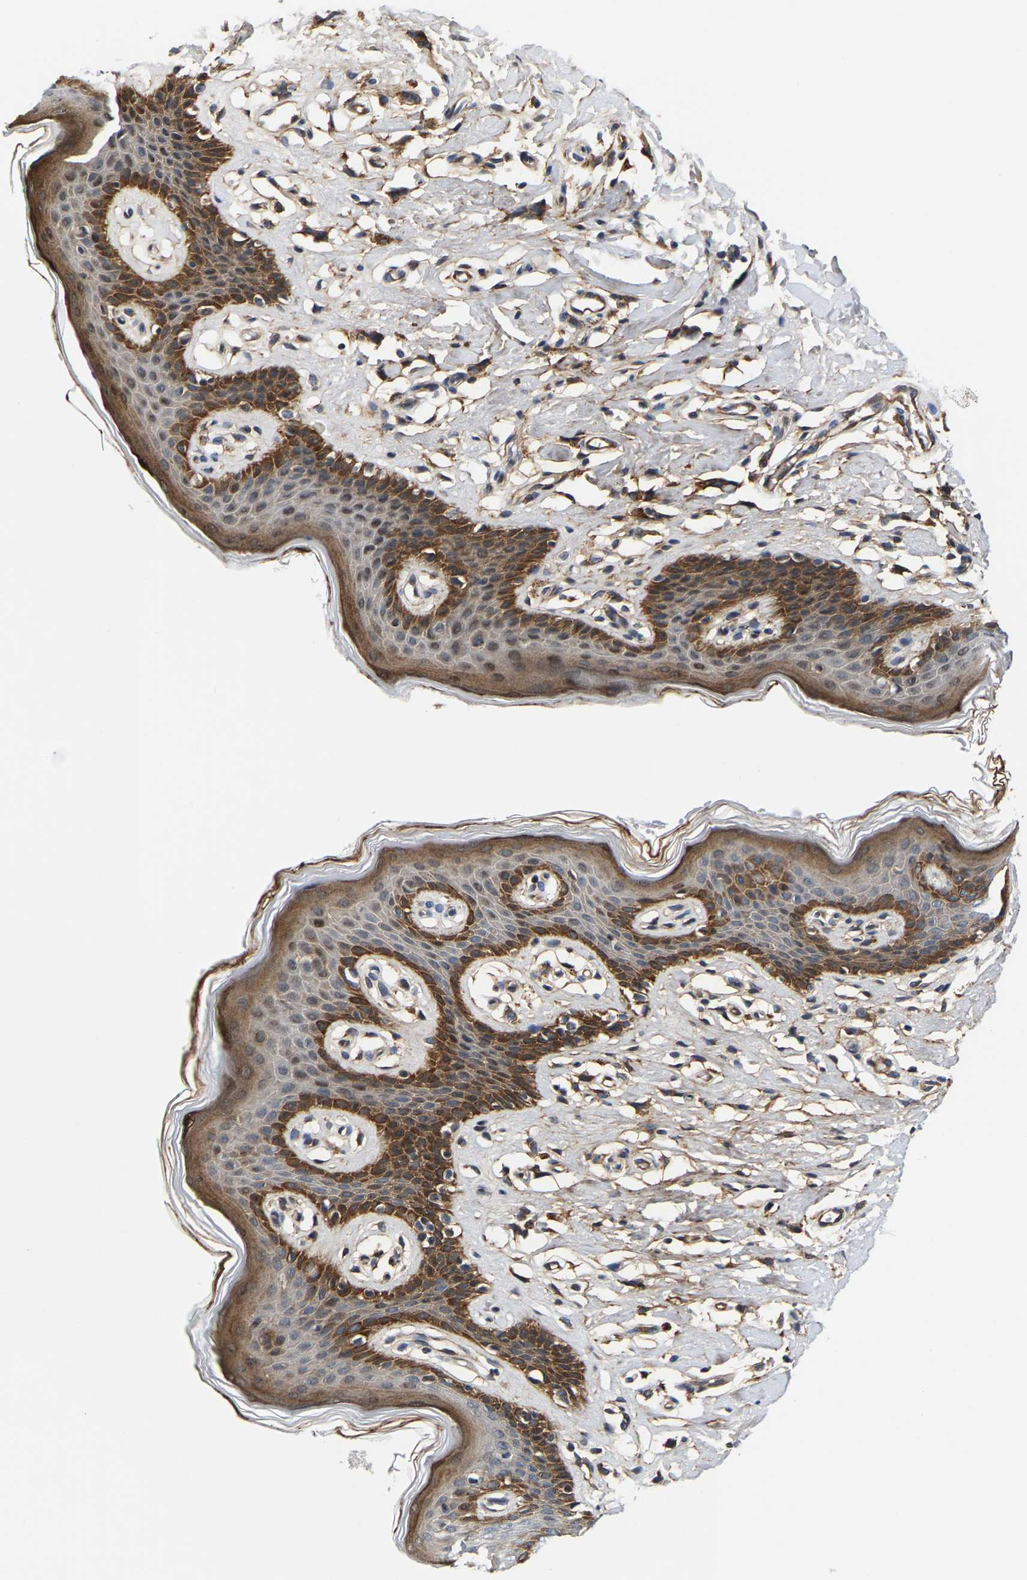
{"staining": {"intensity": "moderate", "quantity": ">75%", "location": "cytoplasmic/membranous"}, "tissue": "skin", "cell_type": "Epidermal cells", "image_type": "normal", "snomed": [{"axis": "morphology", "description": "Normal tissue, NOS"}, {"axis": "topography", "description": "Vulva"}], "caption": "IHC (DAB (3,3'-diaminobenzidine)) staining of normal human skin demonstrates moderate cytoplasmic/membranous protein positivity in approximately >75% of epidermal cells.", "gene": "GTPBP10", "patient": {"sex": "female", "age": 66}}